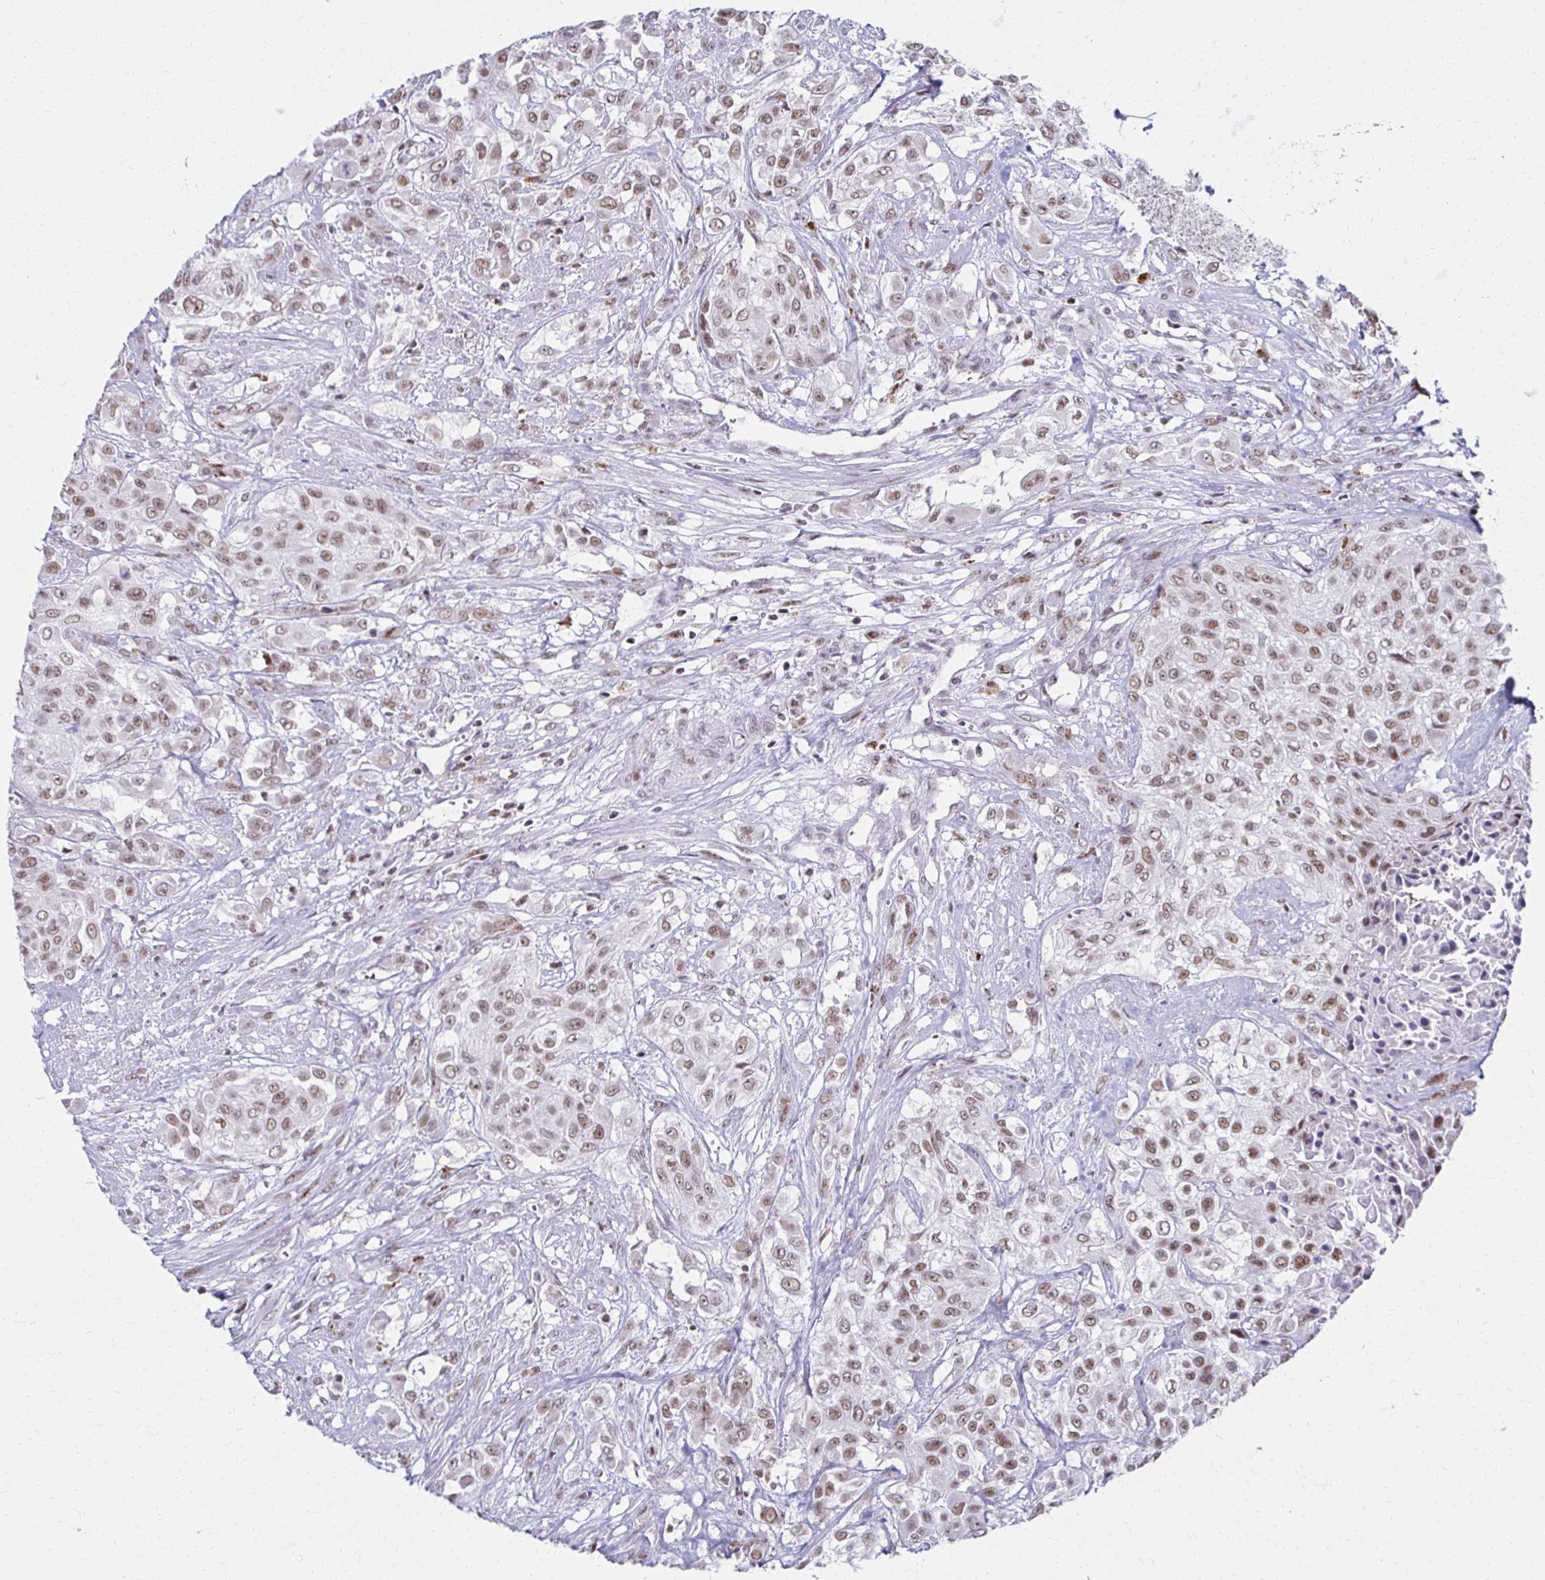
{"staining": {"intensity": "moderate", "quantity": ">75%", "location": "nuclear"}, "tissue": "urothelial cancer", "cell_type": "Tumor cells", "image_type": "cancer", "snomed": [{"axis": "morphology", "description": "Urothelial carcinoma, High grade"}, {"axis": "topography", "description": "Urinary bladder"}], "caption": "The micrograph shows a brown stain indicating the presence of a protein in the nuclear of tumor cells in high-grade urothelial carcinoma.", "gene": "IRF7", "patient": {"sex": "male", "age": 57}}